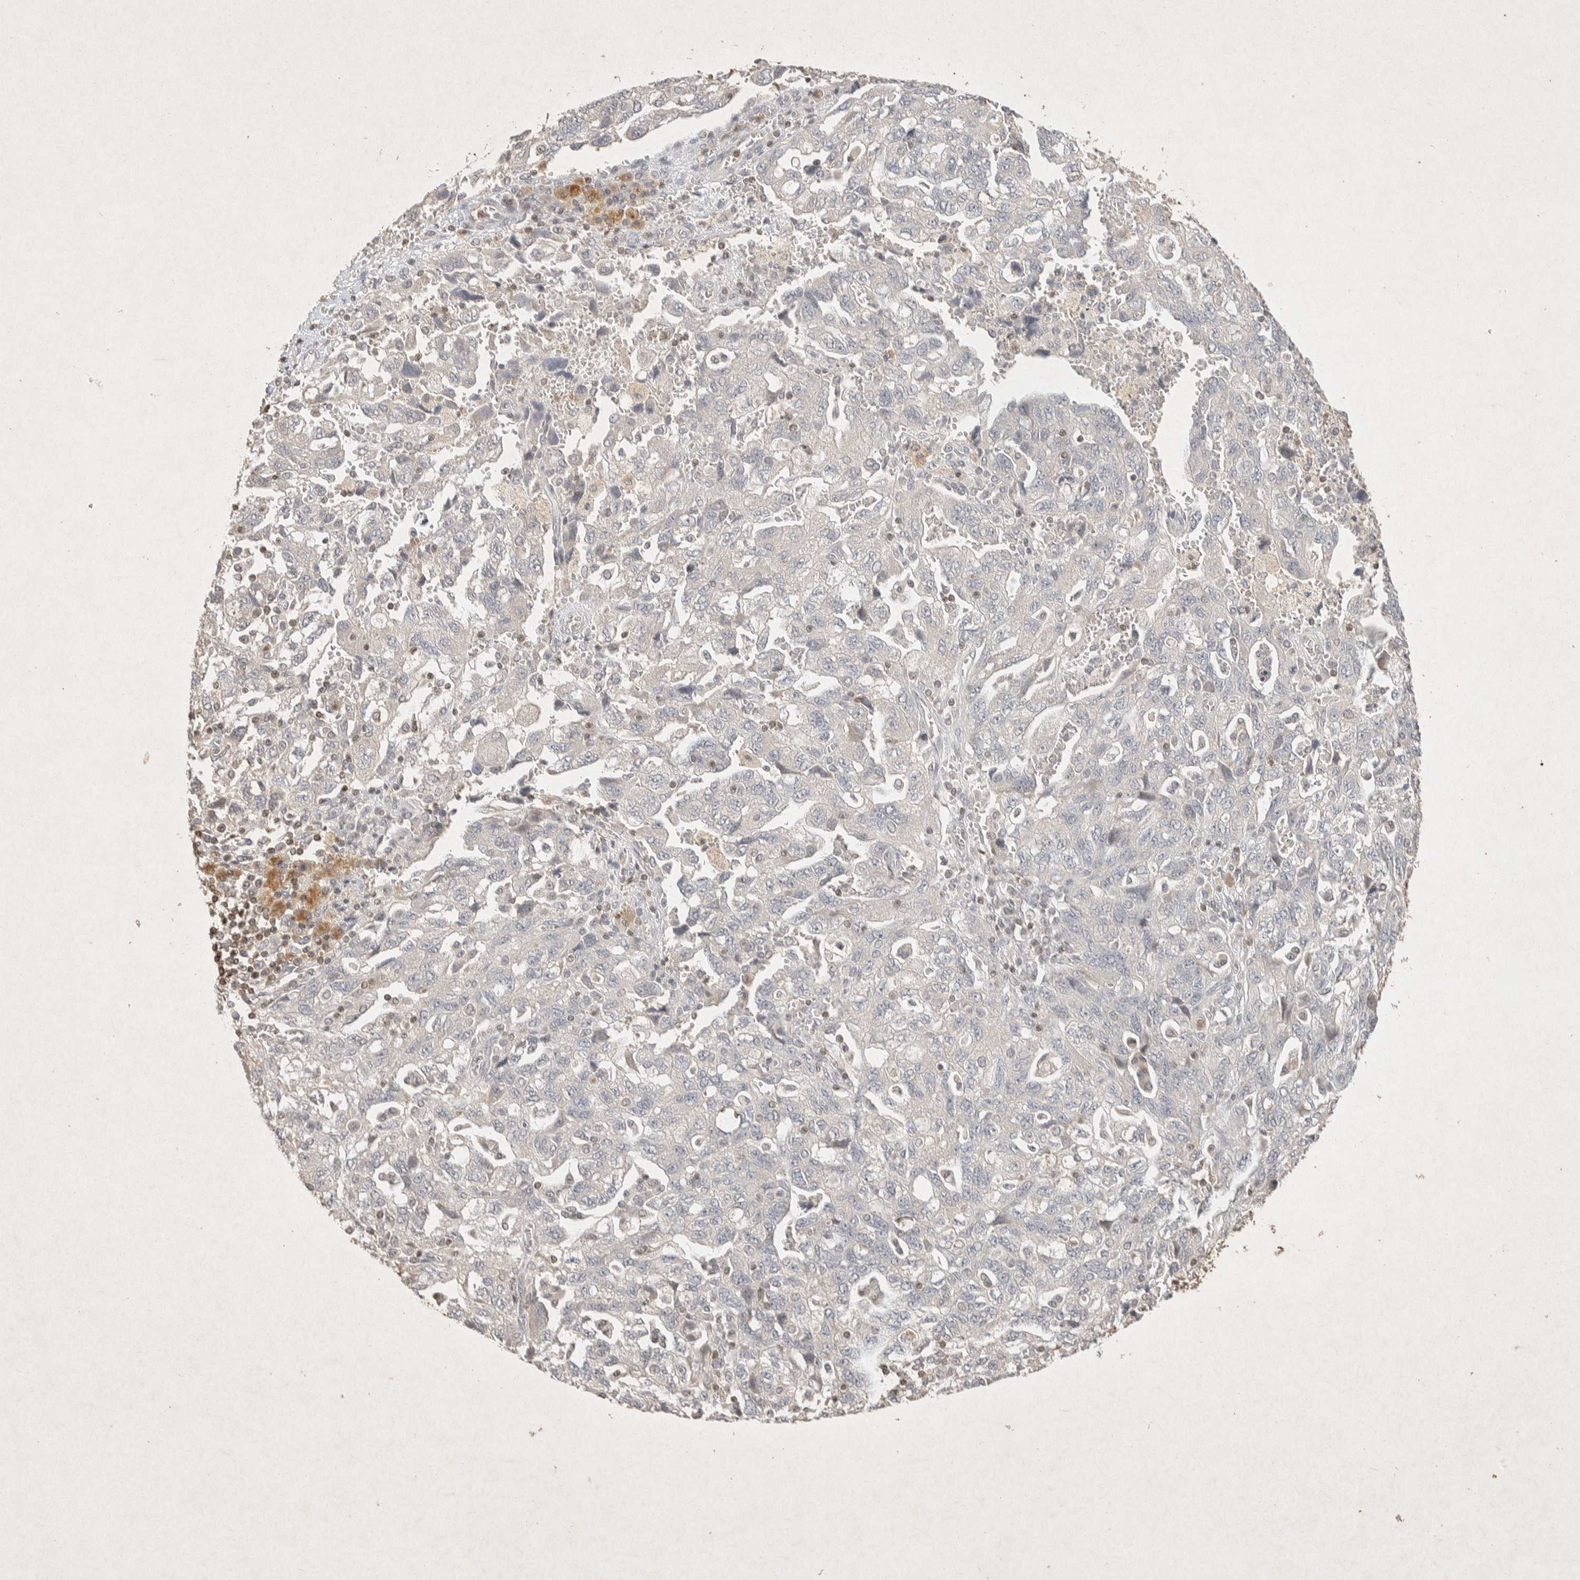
{"staining": {"intensity": "negative", "quantity": "none", "location": "none"}, "tissue": "ovarian cancer", "cell_type": "Tumor cells", "image_type": "cancer", "snomed": [{"axis": "morphology", "description": "Carcinoma, NOS"}, {"axis": "morphology", "description": "Cystadenocarcinoma, serous, NOS"}, {"axis": "topography", "description": "Ovary"}], "caption": "This is an IHC histopathology image of human ovarian carcinoma. There is no staining in tumor cells.", "gene": "RAC2", "patient": {"sex": "female", "age": 69}}